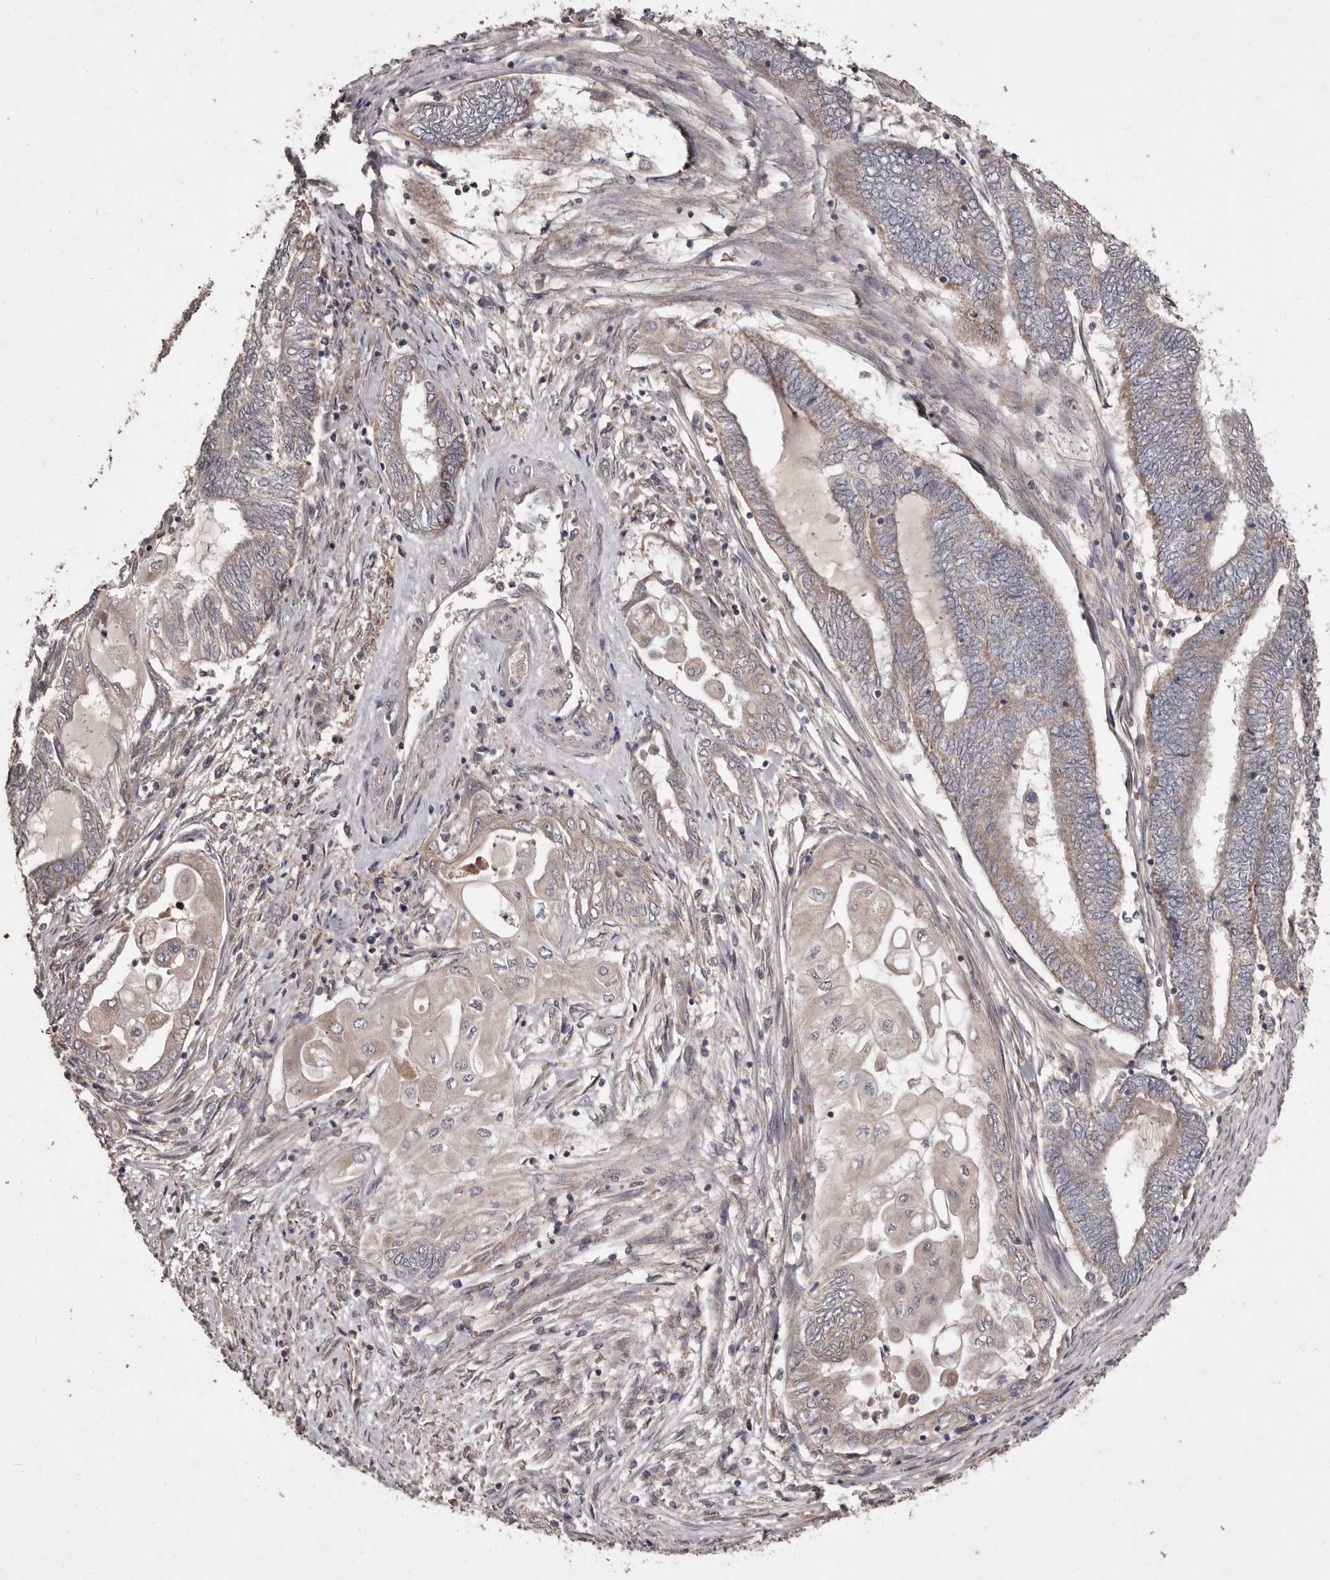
{"staining": {"intensity": "weak", "quantity": "25%-75%", "location": "cytoplasmic/membranous"}, "tissue": "endometrial cancer", "cell_type": "Tumor cells", "image_type": "cancer", "snomed": [{"axis": "morphology", "description": "Adenocarcinoma, NOS"}, {"axis": "topography", "description": "Uterus"}, {"axis": "topography", "description": "Endometrium"}], "caption": "Immunohistochemistry staining of adenocarcinoma (endometrial), which demonstrates low levels of weak cytoplasmic/membranous expression in approximately 25%-75% of tumor cells indicating weak cytoplasmic/membranous protein positivity. The staining was performed using DAB (3,3'-diaminobenzidine) (brown) for protein detection and nuclei were counterstained in hematoxylin (blue).", "gene": "FLAD1", "patient": {"sex": "female", "age": 70}}